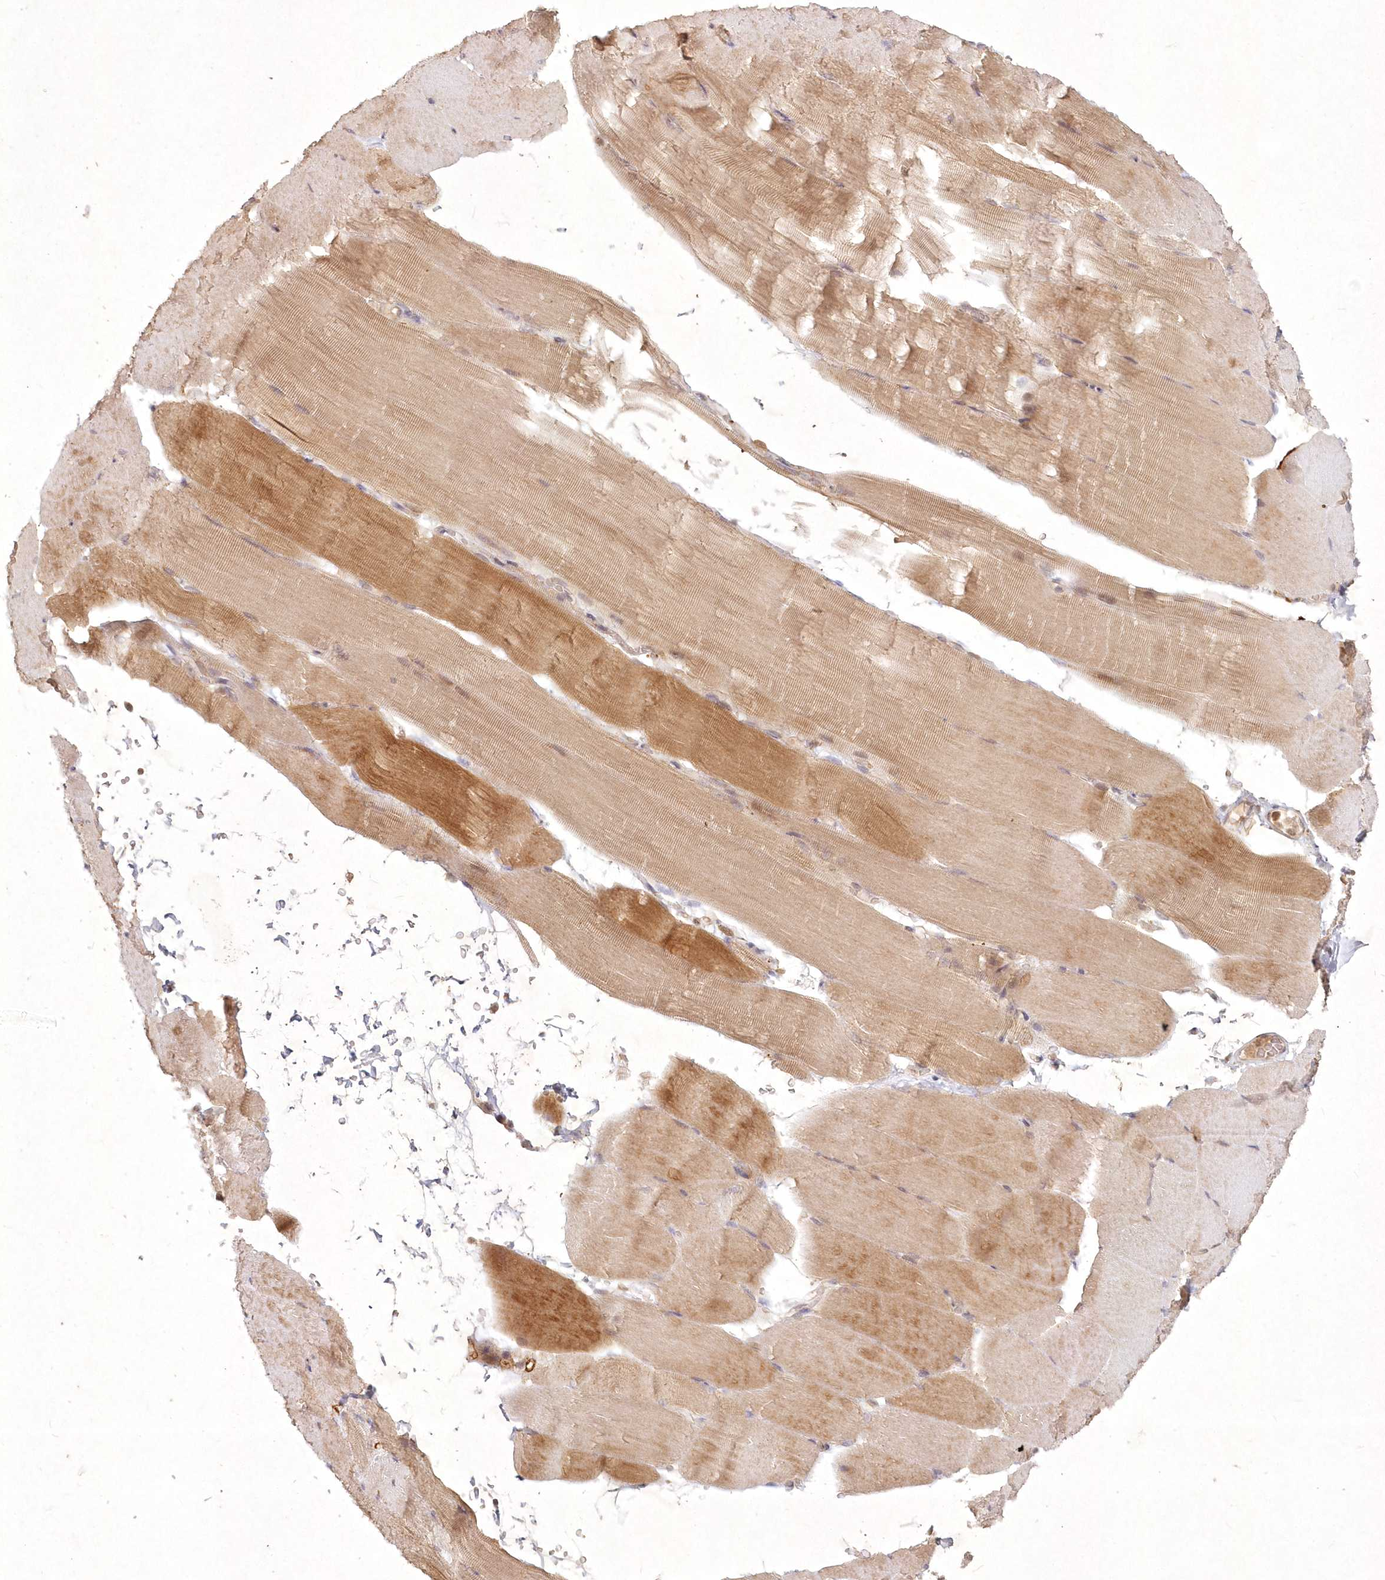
{"staining": {"intensity": "moderate", "quantity": ">75%", "location": "cytoplasmic/membranous"}, "tissue": "skeletal muscle", "cell_type": "Myocytes", "image_type": "normal", "snomed": [{"axis": "morphology", "description": "Normal tissue, NOS"}, {"axis": "topography", "description": "Skeletal muscle"}, {"axis": "topography", "description": "Parathyroid gland"}], "caption": "Protein staining displays moderate cytoplasmic/membranous positivity in approximately >75% of myocytes in unremarkable skeletal muscle.", "gene": "TOGARAM2", "patient": {"sex": "female", "age": 37}}